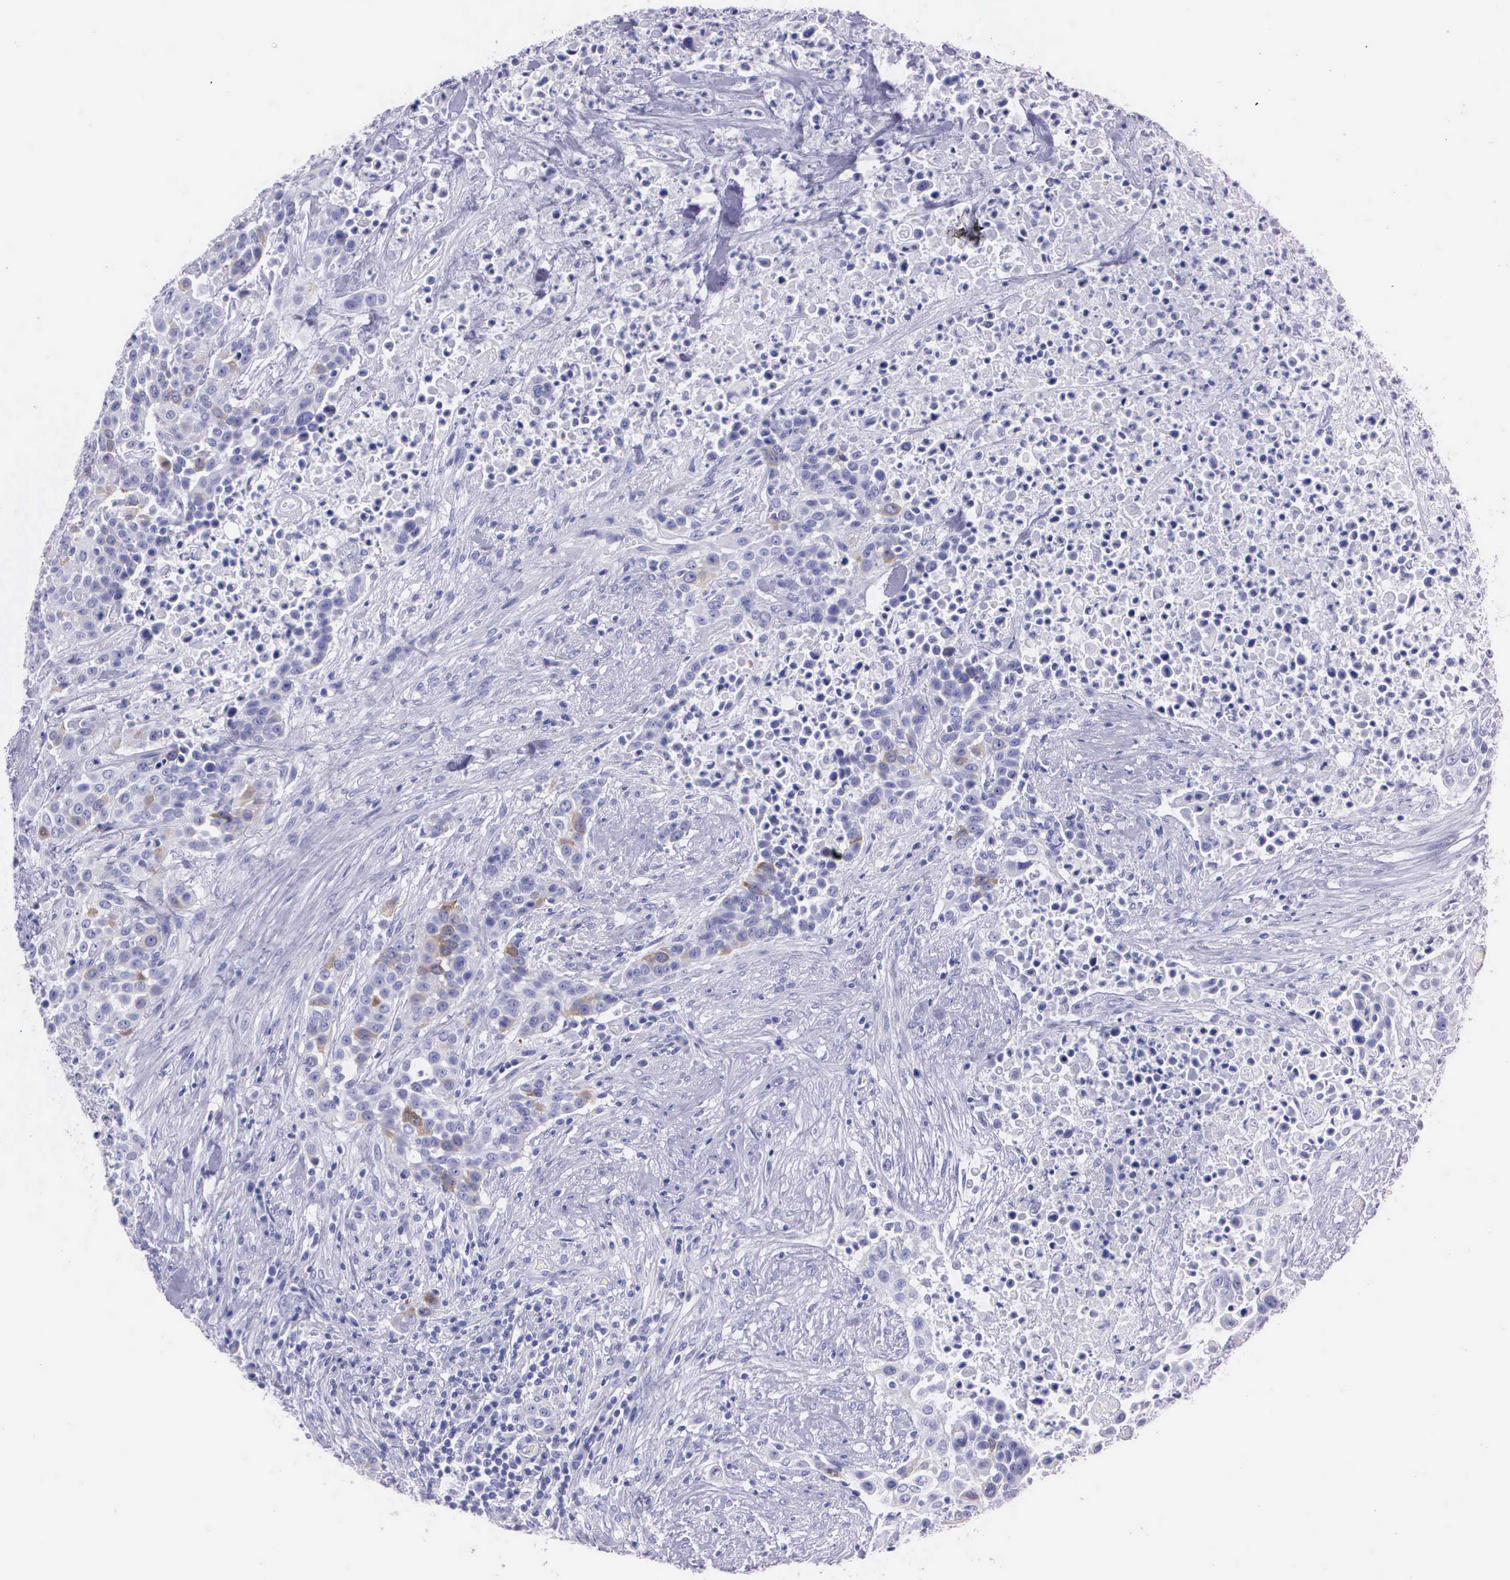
{"staining": {"intensity": "weak", "quantity": "<25%", "location": "cytoplasmic/membranous,nuclear"}, "tissue": "urothelial cancer", "cell_type": "Tumor cells", "image_type": "cancer", "snomed": [{"axis": "morphology", "description": "Urothelial carcinoma, High grade"}, {"axis": "topography", "description": "Urinary bladder"}], "caption": "Tumor cells show no significant positivity in urothelial carcinoma (high-grade). (DAB immunohistochemistry (IHC) with hematoxylin counter stain).", "gene": "CCNB1", "patient": {"sex": "male", "age": 74}}